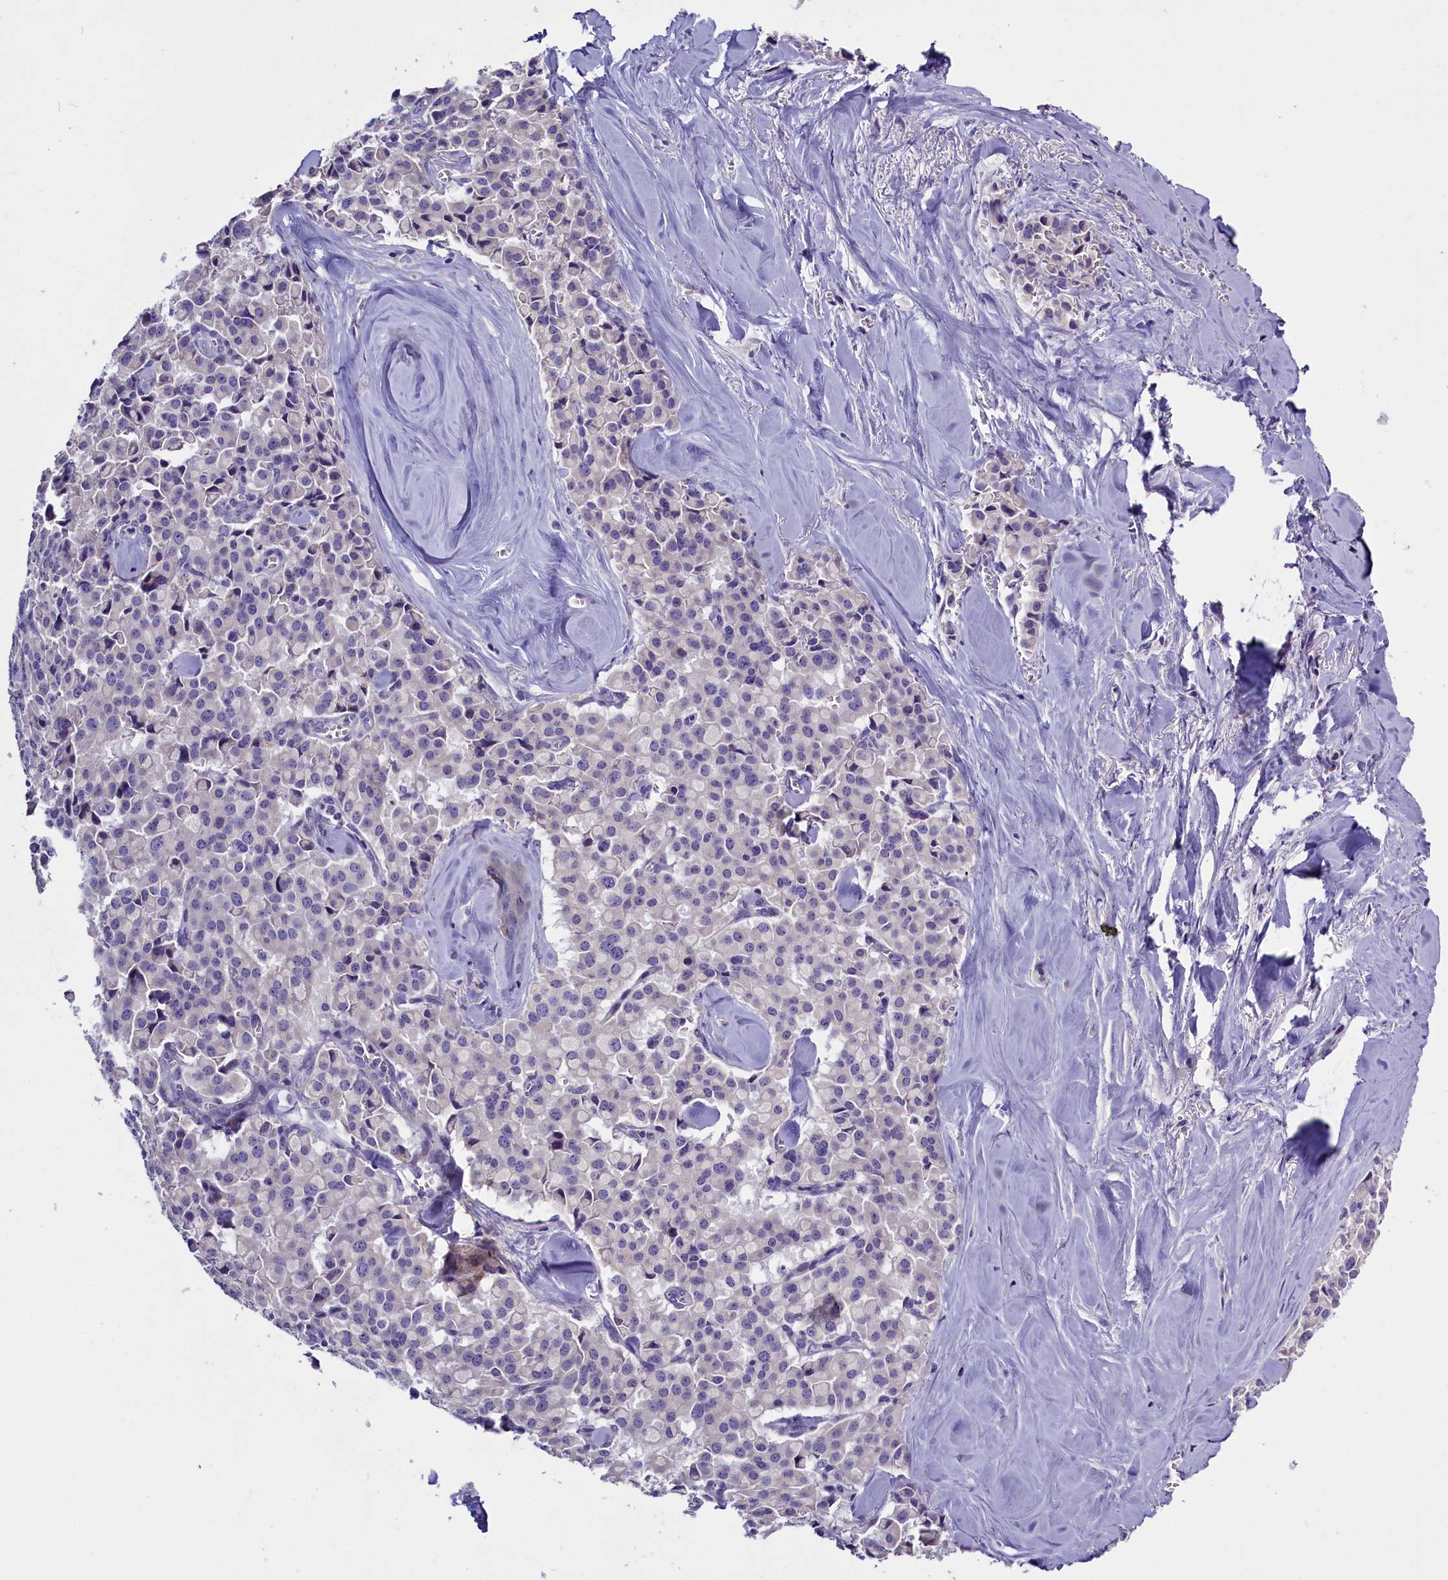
{"staining": {"intensity": "negative", "quantity": "none", "location": "none"}, "tissue": "pancreatic cancer", "cell_type": "Tumor cells", "image_type": "cancer", "snomed": [{"axis": "morphology", "description": "Adenocarcinoma, NOS"}, {"axis": "topography", "description": "Pancreas"}], "caption": "Tumor cells are negative for brown protein staining in pancreatic cancer (adenocarcinoma).", "gene": "RTTN", "patient": {"sex": "male", "age": 65}}